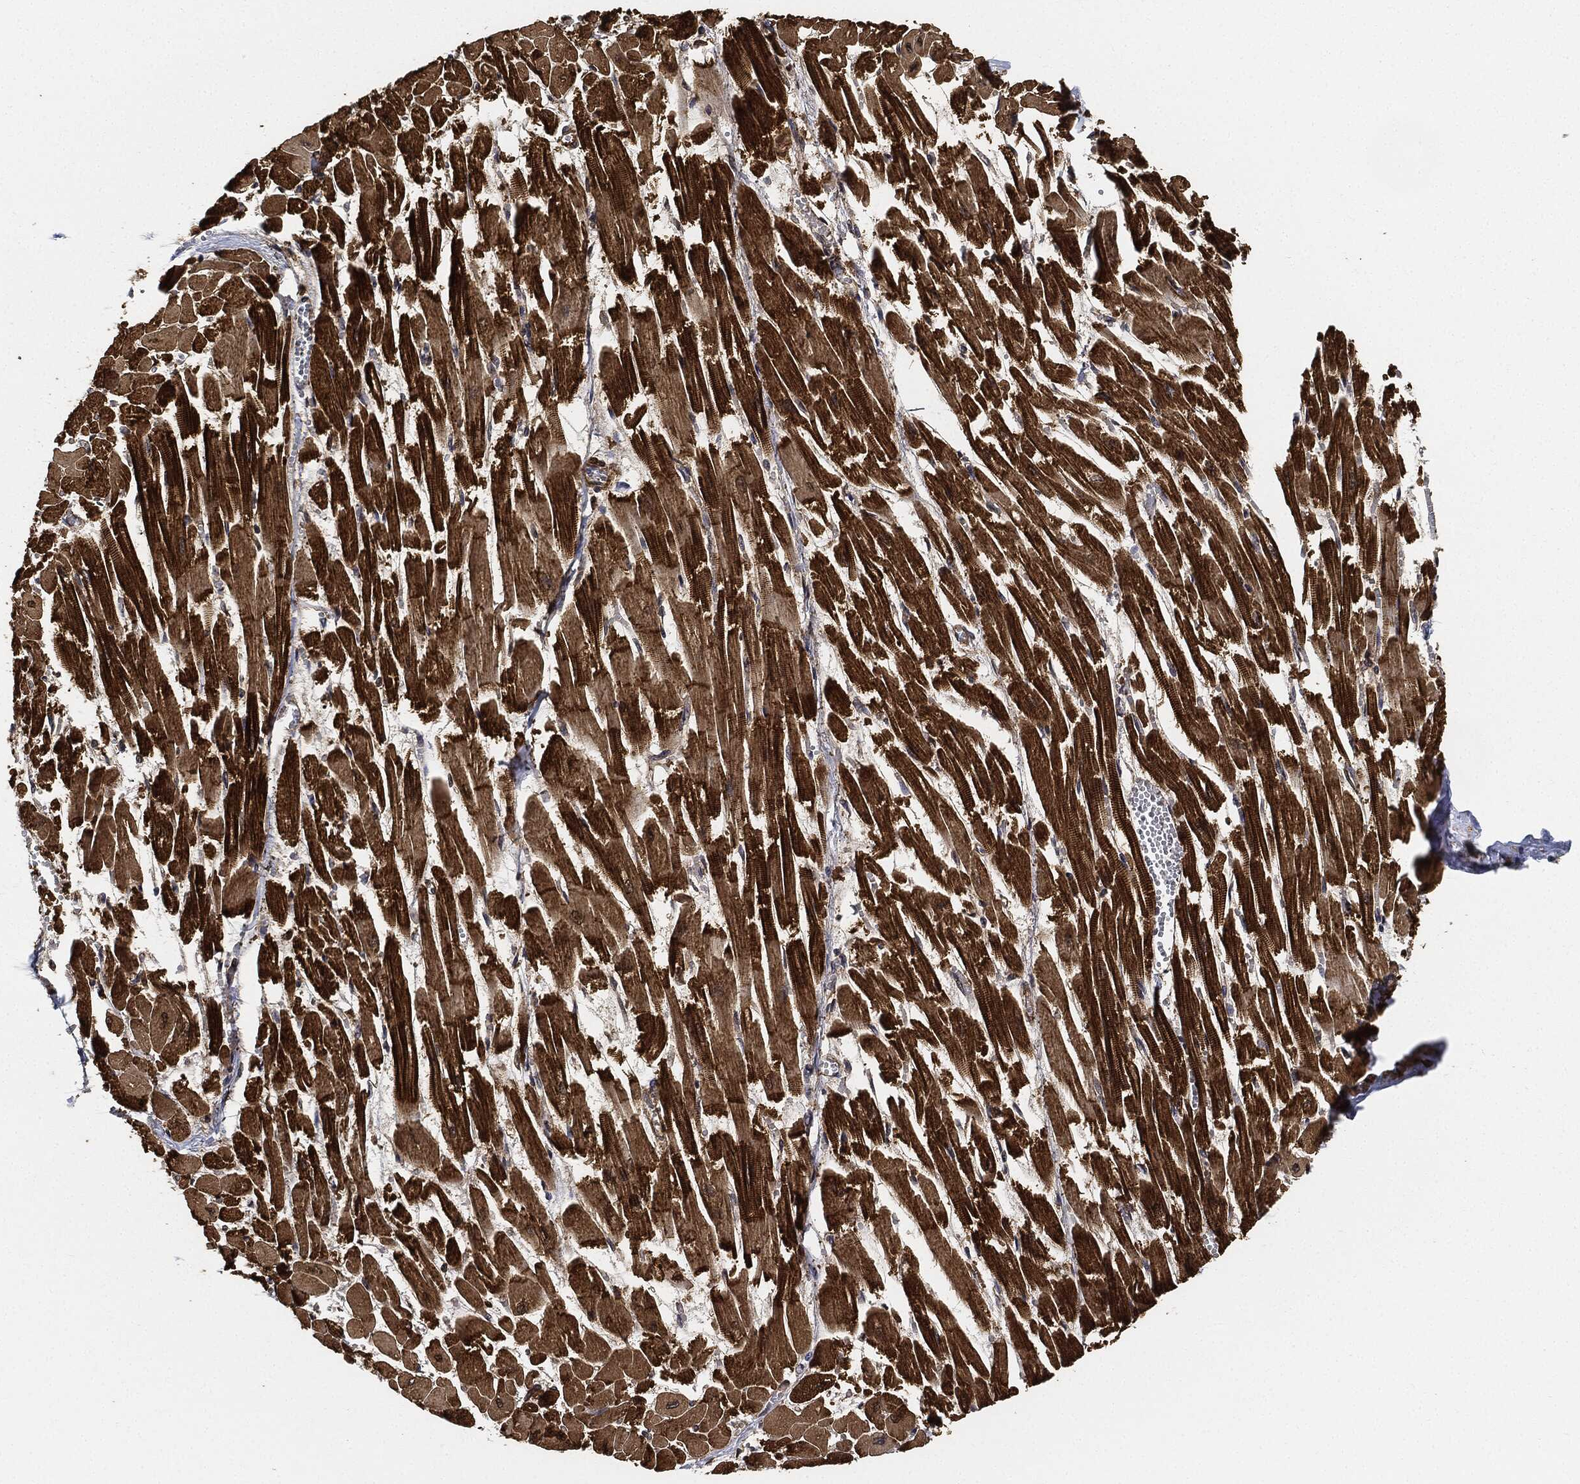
{"staining": {"intensity": "strong", "quantity": ">75%", "location": "cytoplasmic/membranous"}, "tissue": "heart muscle", "cell_type": "Cardiomyocytes", "image_type": "normal", "snomed": [{"axis": "morphology", "description": "Normal tissue, NOS"}, {"axis": "topography", "description": "Heart"}], "caption": "Immunohistochemistry of benign human heart muscle reveals high levels of strong cytoplasmic/membranous staining in about >75% of cardiomyocytes.", "gene": "CEP290", "patient": {"sex": "female", "age": 52}}